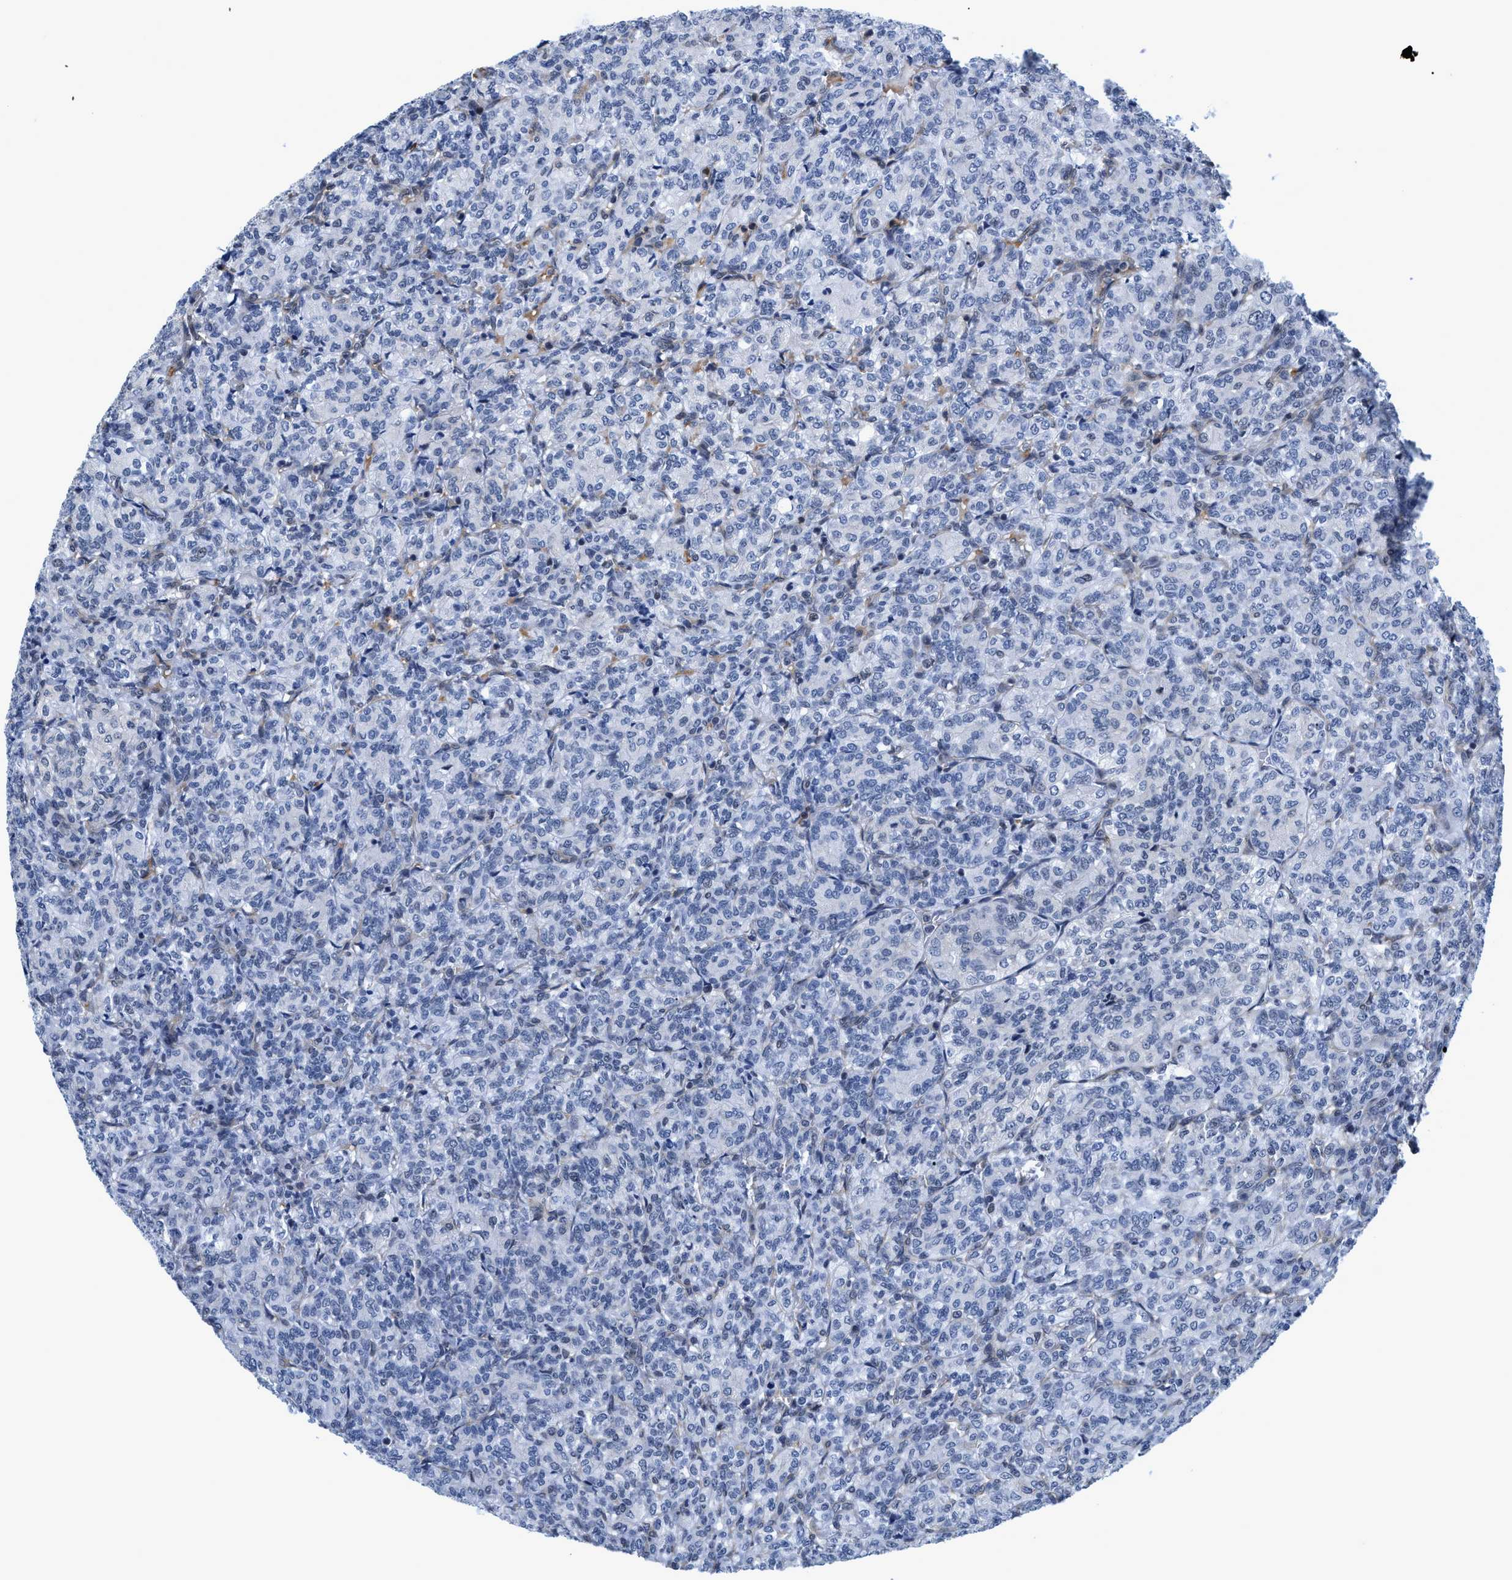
{"staining": {"intensity": "negative", "quantity": "none", "location": "none"}, "tissue": "renal cancer", "cell_type": "Tumor cells", "image_type": "cancer", "snomed": [{"axis": "morphology", "description": "Adenocarcinoma, NOS"}, {"axis": "topography", "description": "Kidney"}], "caption": "The IHC histopathology image has no significant staining in tumor cells of adenocarcinoma (renal) tissue.", "gene": "GPRASP2", "patient": {"sex": "male", "age": 77}}